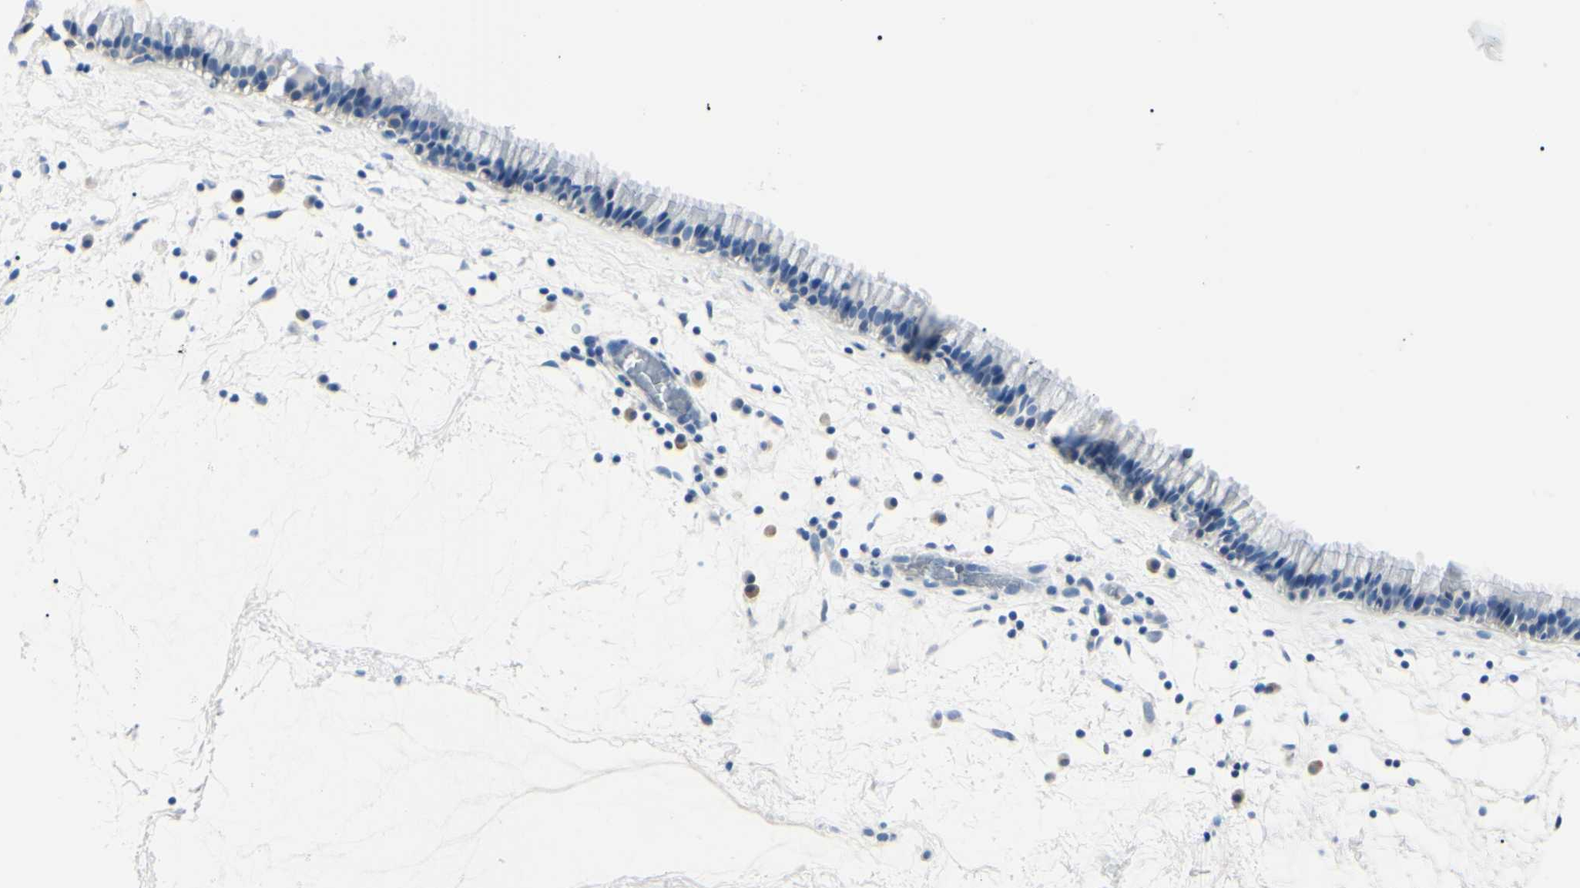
{"staining": {"intensity": "negative", "quantity": "none", "location": "none"}, "tissue": "nasopharynx", "cell_type": "Respiratory epithelial cells", "image_type": "normal", "snomed": [{"axis": "morphology", "description": "Normal tissue, NOS"}, {"axis": "morphology", "description": "Inflammation, NOS"}, {"axis": "topography", "description": "Nasopharynx"}], "caption": "The image displays no significant expression in respiratory epithelial cells of nasopharynx.", "gene": "CA2", "patient": {"sex": "male", "age": 48}}